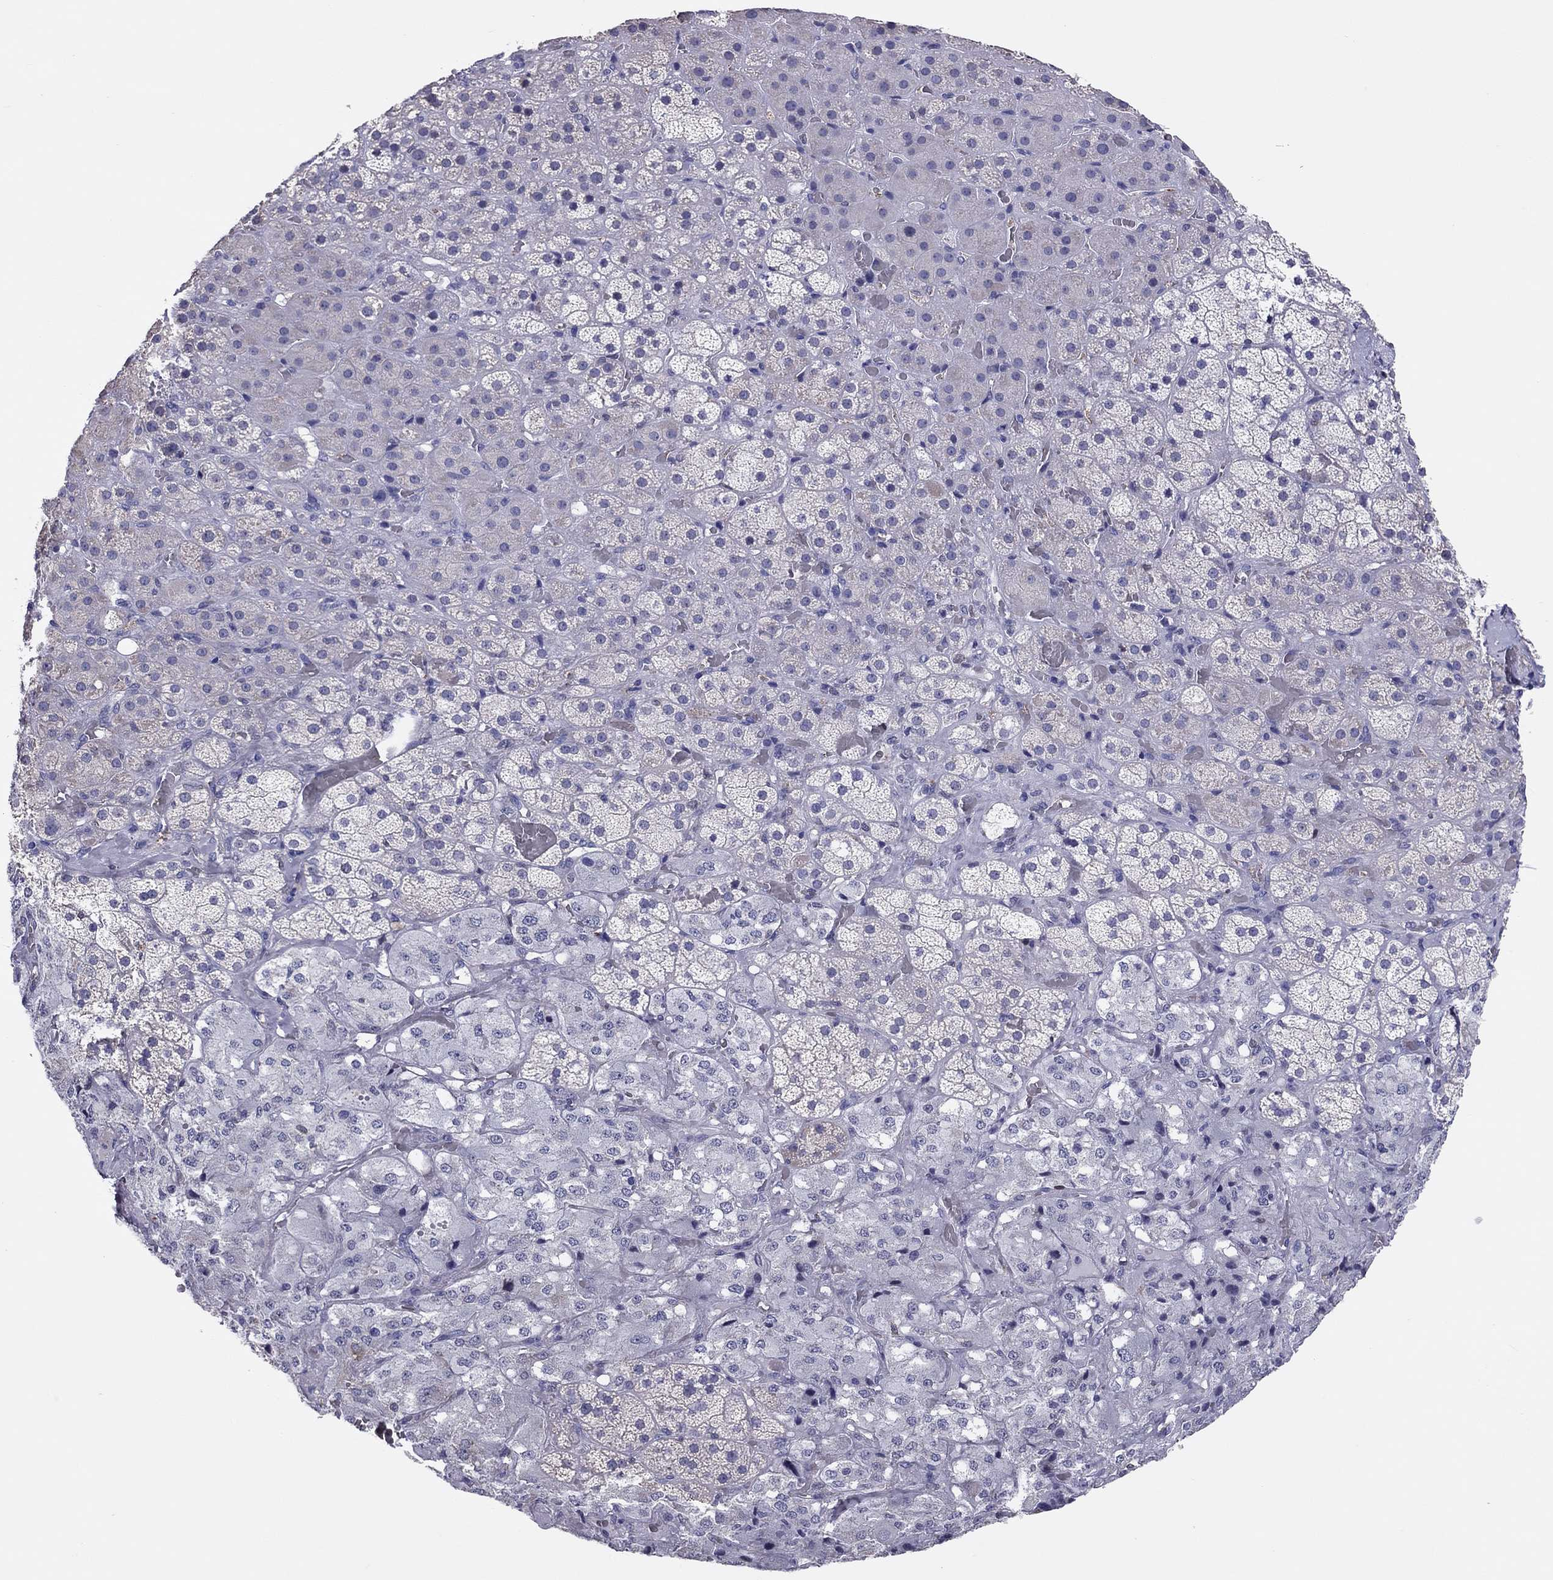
{"staining": {"intensity": "negative", "quantity": "none", "location": "none"}, "tissue": "adrenal gland", "cell_type": "Glandular cells", "image_type": "normal", "snomed": [{"axis": "morphology", "description": "Normal tissue, NOS"}, {"axis": "topography", "description": "Adrenal gland"}], "caption": "The histopathology image reveals no significant positivity in glandular cells of adrenal gland.", "gene": "ADORA2A", "patient": {"sex": "male", "age": 57}}